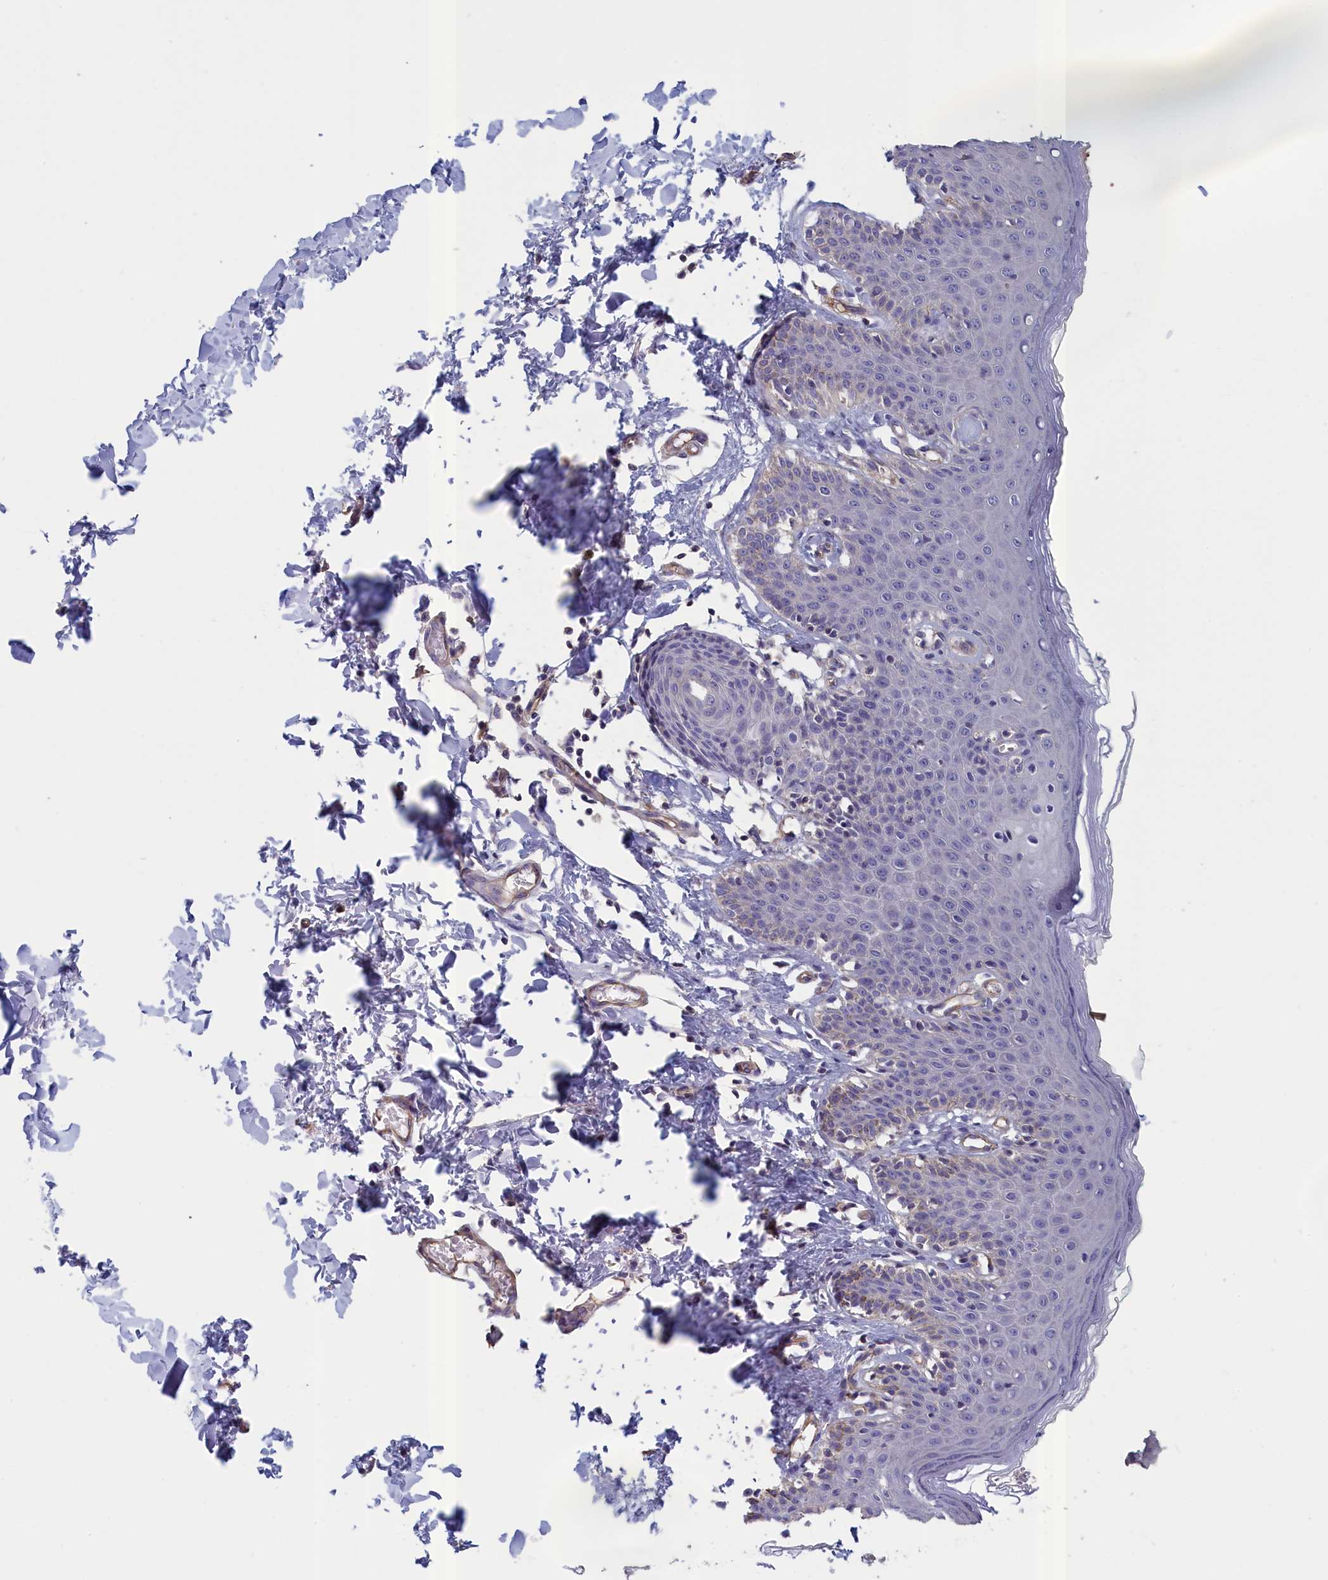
{"staining": {"intensity": "weak", "quantity": "<25%", "location": "cytoplasmic/membranous"}, "tissue": "skin", "cell_type": "Epidermal cells", "image_type": "normal", "snomed": [{"axis": "morphology", "description": "Normal tissue, NOS"}, {"axis": "topography", "description": "Vulva"}], "caption": "Skin stained for a protein using immunohistochemistry displays no positivity epidermal cells.", "gene": "ANKRD2", "patient": {"sex": "female", "age": 66}}